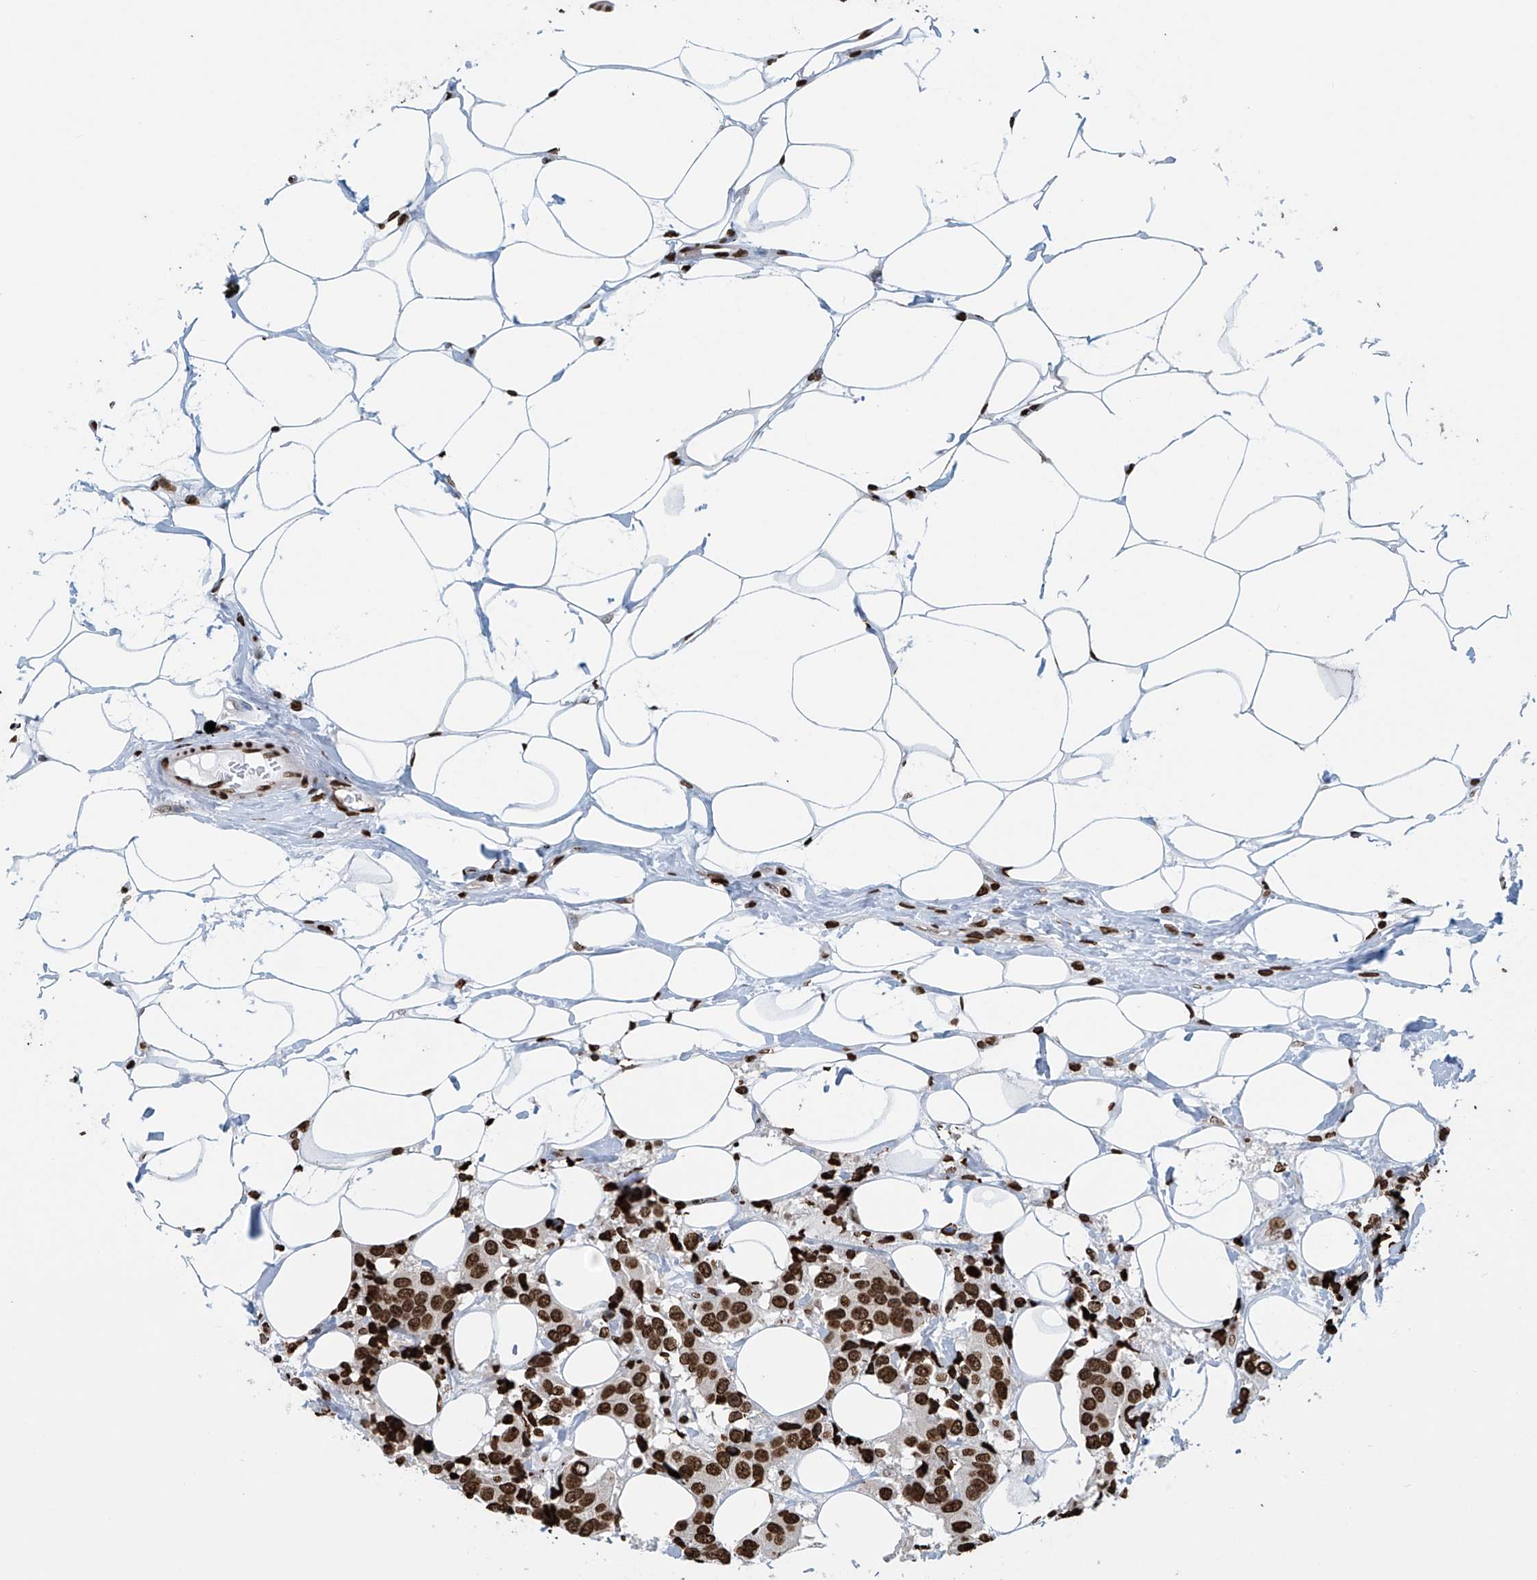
{"staining": {"intensity": "strong", "quantity": ">75%", "location": "nuclear"}, "tissue": "breast cancer", "cell_type": "Tumor cells", "image_type": "cancer", "snomed": [{"axis": "morphology", "description": "Normal tissue, NOS"}, {"axis": "morphology", "description": "Duct carcinoma"}, {"axis": "topography", "description": "Breast"}], "caption": "Immunohistochemistry (IHC) photomicrograph of human invasive ductal carcinoma (breast) stained for a protein (brown), which exhibits high levels of strong nuclear positivity in about >75% of tumor cells.", "gene": "DPPA2", "patient": {"sex": "female", "age": 39}}